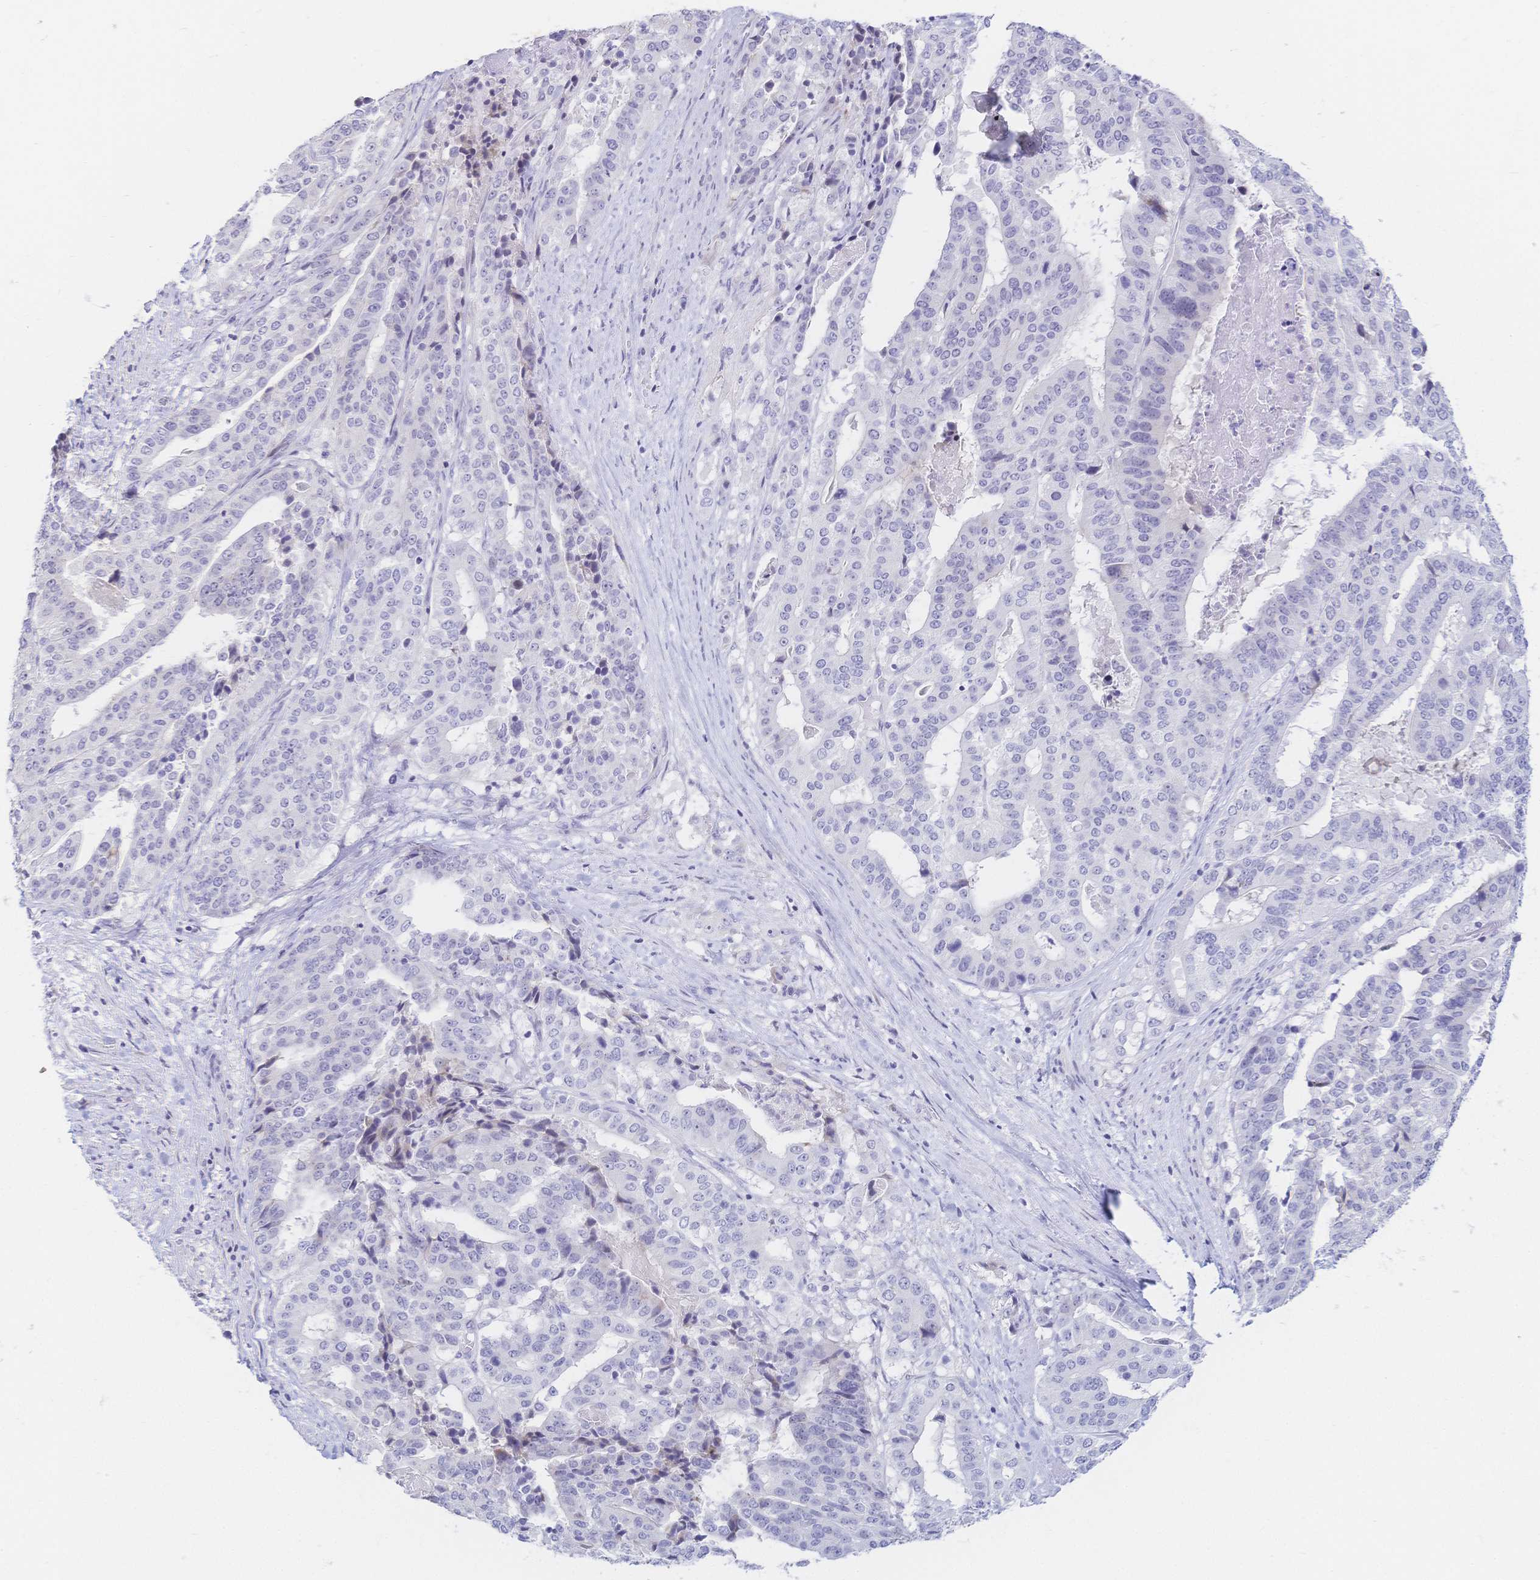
{"staining": {"intensity": "negative", "quantity": "none", "location": "none"}, "tissue": "stomach cancer", "cell_type": "Tumor cells", "image_type": "cancer", "snomed": [{"axis": "morphology", "description": "Adenocarcinoma, NOS"}, {"axis": "topography", "description": "Stomach"}], "caption": "DAB immunohistochemical staining of human adenocarcinoma (stomach) demonstrates no significant expression in tumor cells.", "gene": "CR2", "patient": {"sex": "male", "age": 48}}